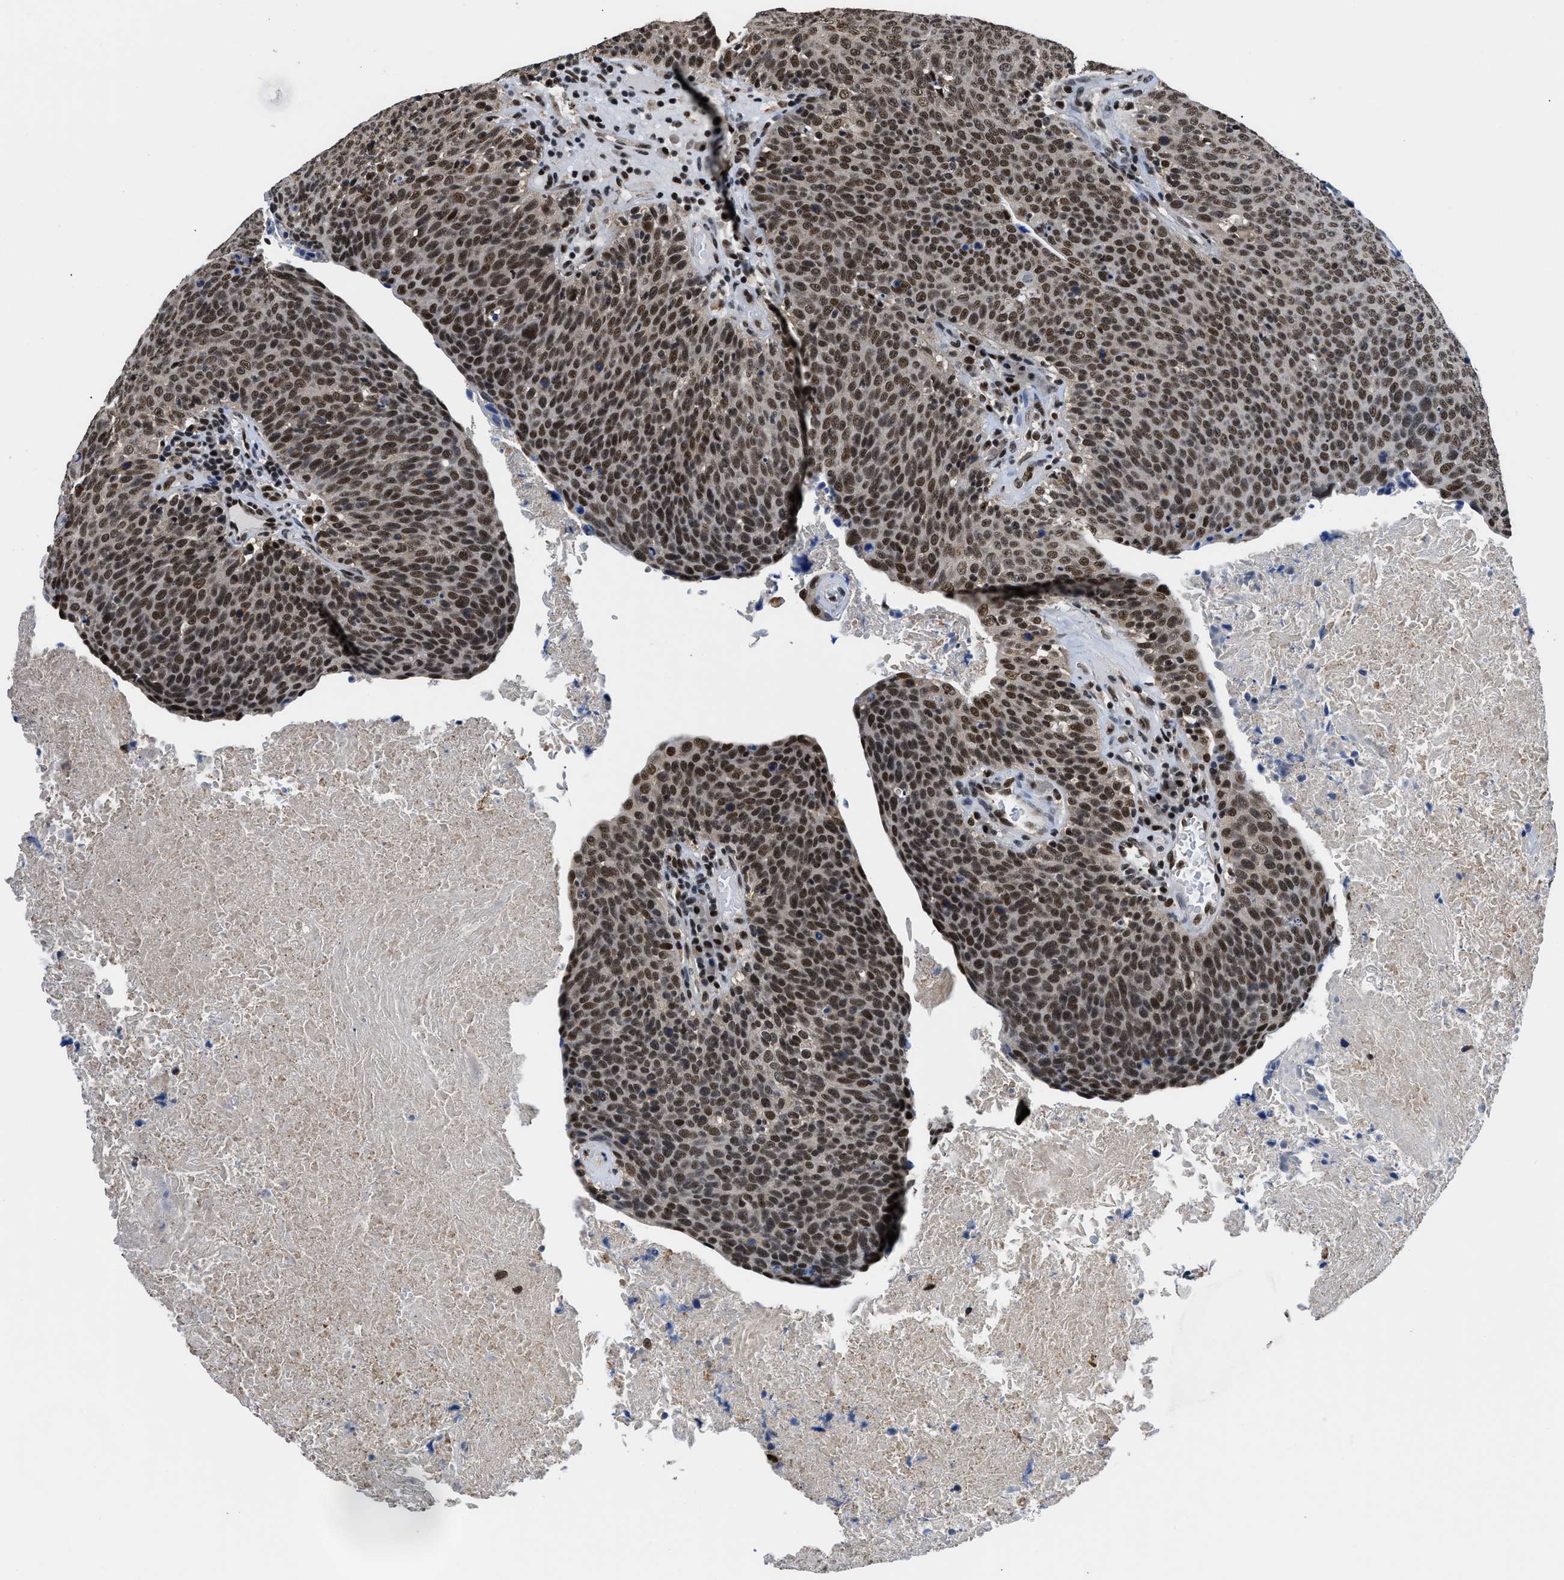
{"staining": {"intensity": "strong", "quantity": ">75%", "location": "nuclear"}, "tissue": "head and neck cancer", "cell_type": "Tumor cells", "image_type": "cancer", "snomed": [{"axis": "morphology", "description": "Squamous cell carcinoma, NOS"}, {"axis": "morphology", "description": "Squamous cell carcinoma, metastatic, NOS"}, {"axis": "topography", "description": "Lymph node"}, {"axis": "topography", "description": "Head-Neck"}], "caption": "Immunohistochemical staining of human head and neck cancer (squamous cell carcinoma) demonstrates strong nuclear protein staining in about >75% of tumor cells.", "gene": "HNRNPH2", "patient": {"sex": "male", "age": 62}}